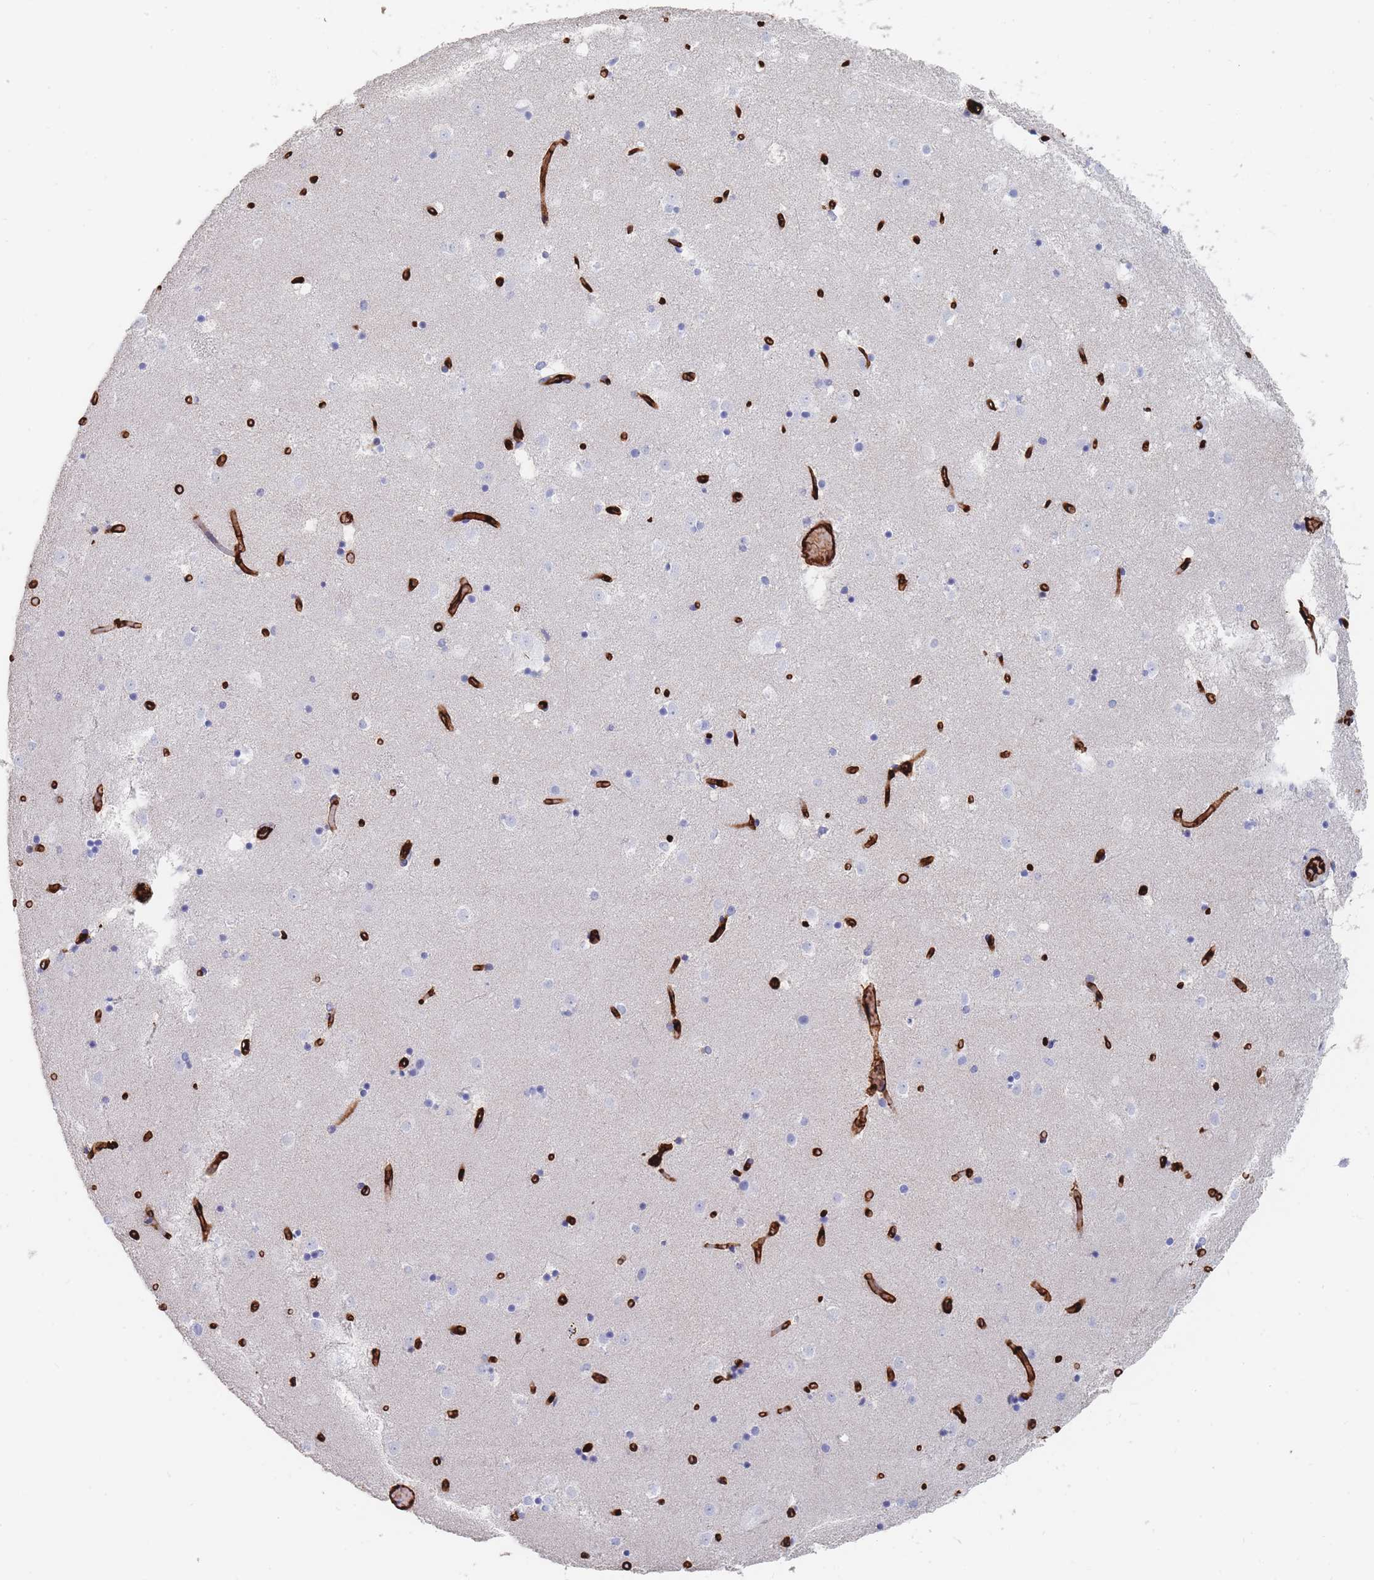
{"staining": {"intensity": "negative", "quantity": "none", "location": "none"}, "tissue": "caudate", "cell_type": "Glial cells", "image_type": "normal", "snomed": [{"axis": "morphology", "description": "Normal tissue, NOS"}, {"axis": "topography", "description": "Lateral ventricle wall"}], "caption": "The image demonstrates no staining of glial cells in unremarkable caudate. (DAB (3,3'-diaminobenzidine) immunohistochemistry (IHC) with hematoxylin counter stain).", "gene": "SLC2A1", "patient": {"sex": "female", "age": 52}}